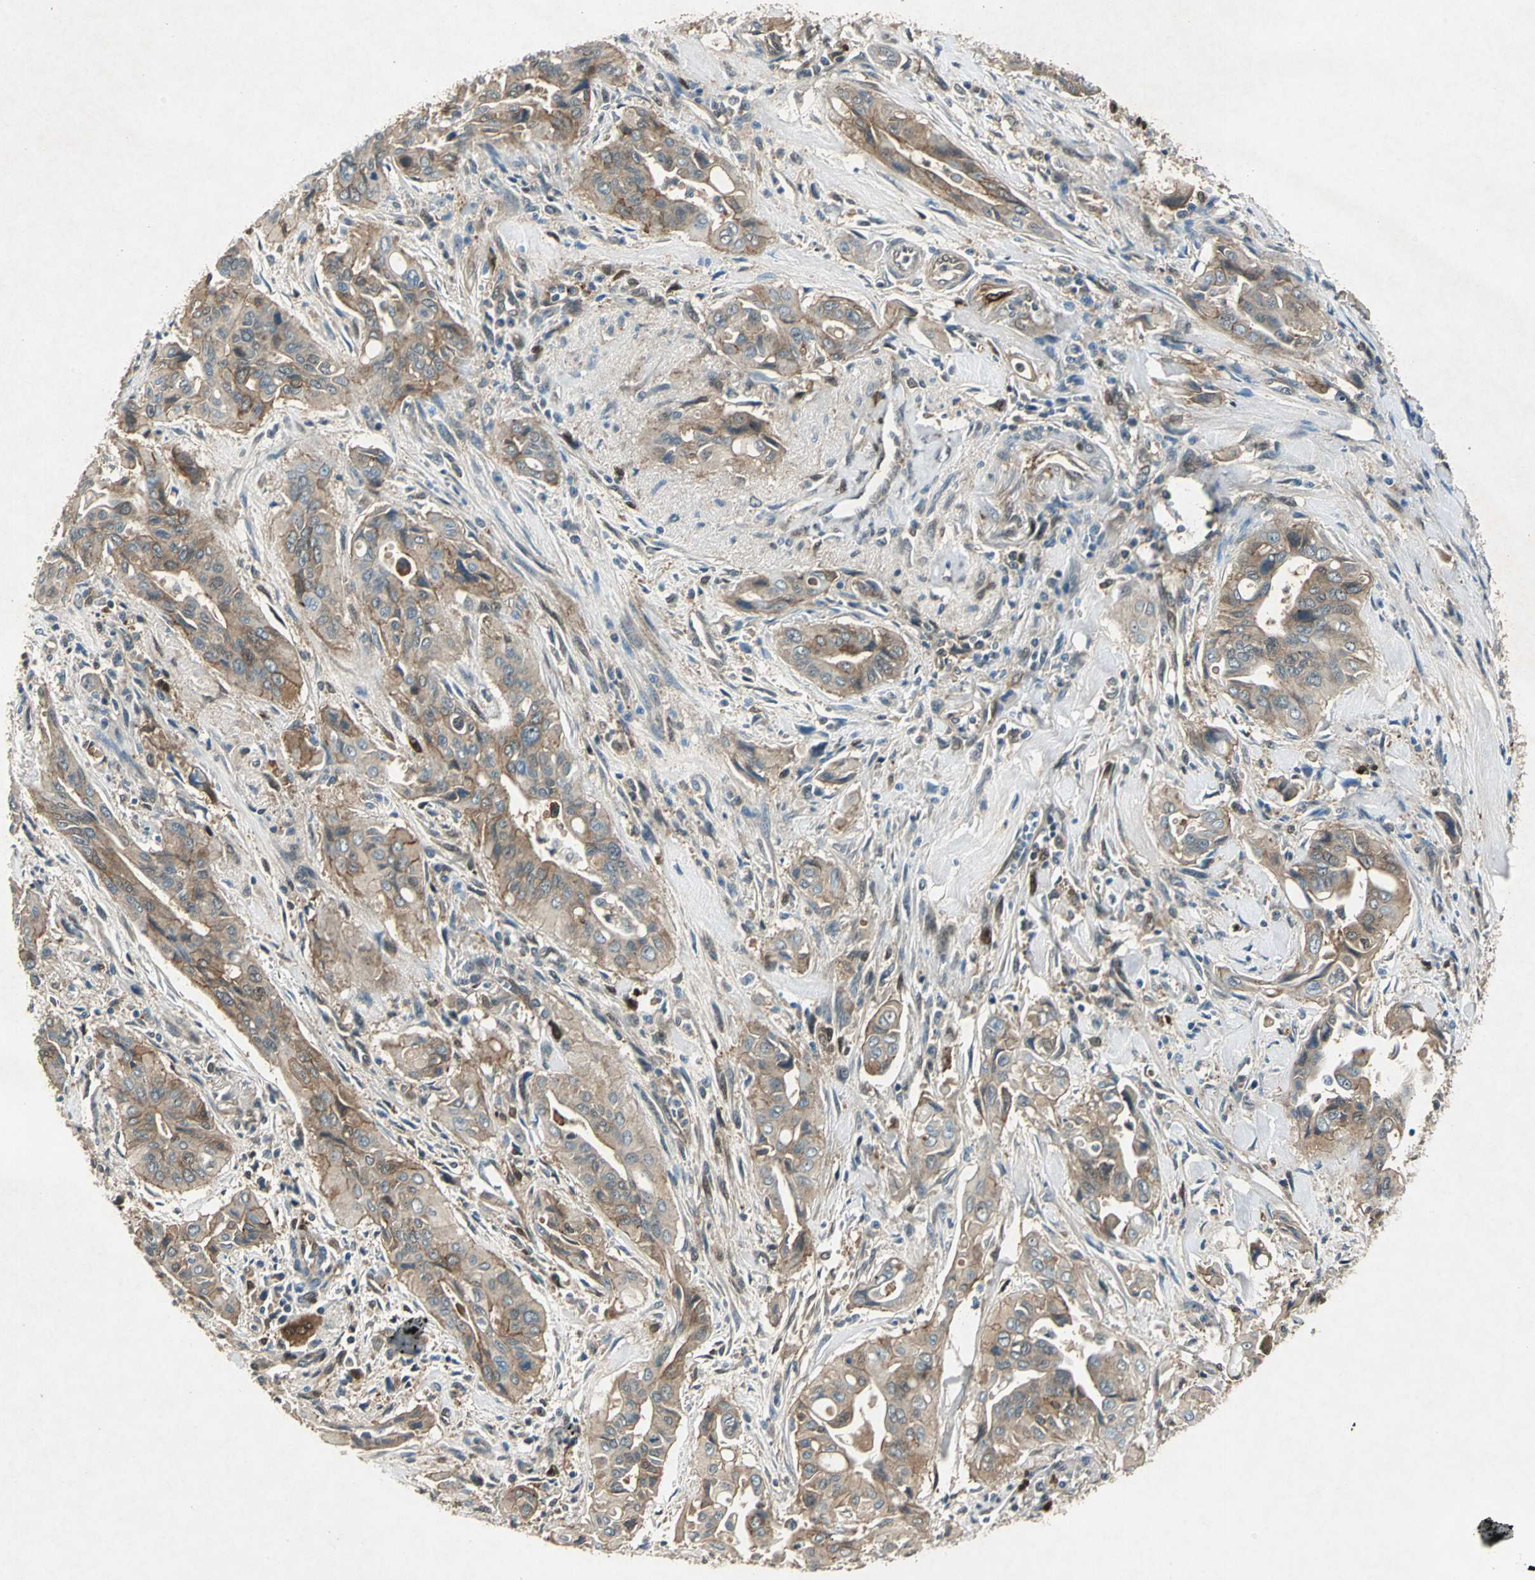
{"staining": {"intensity": "moderate", "quantity": ">75%", "location": "cytoplasmic/membranous"}, "tissue": "pancreatic cancer", "cell_type": "Tumor cells", "image_type": "cancer", "snomed": [{"axis": "morphology", "description": "Adenocarcinoma, NOS"}, {"axis": "topography", "description": "Pancreas"}], "caption": "Immunohistochemistry (IHC) (DAB) staining of human pancreatic cancer reveals moderate cytoplasmic/membranous protein staining in about >75% of tumor cells.", "gene": "RRM2B", "patient": {"sex": "male", "age": 77}}